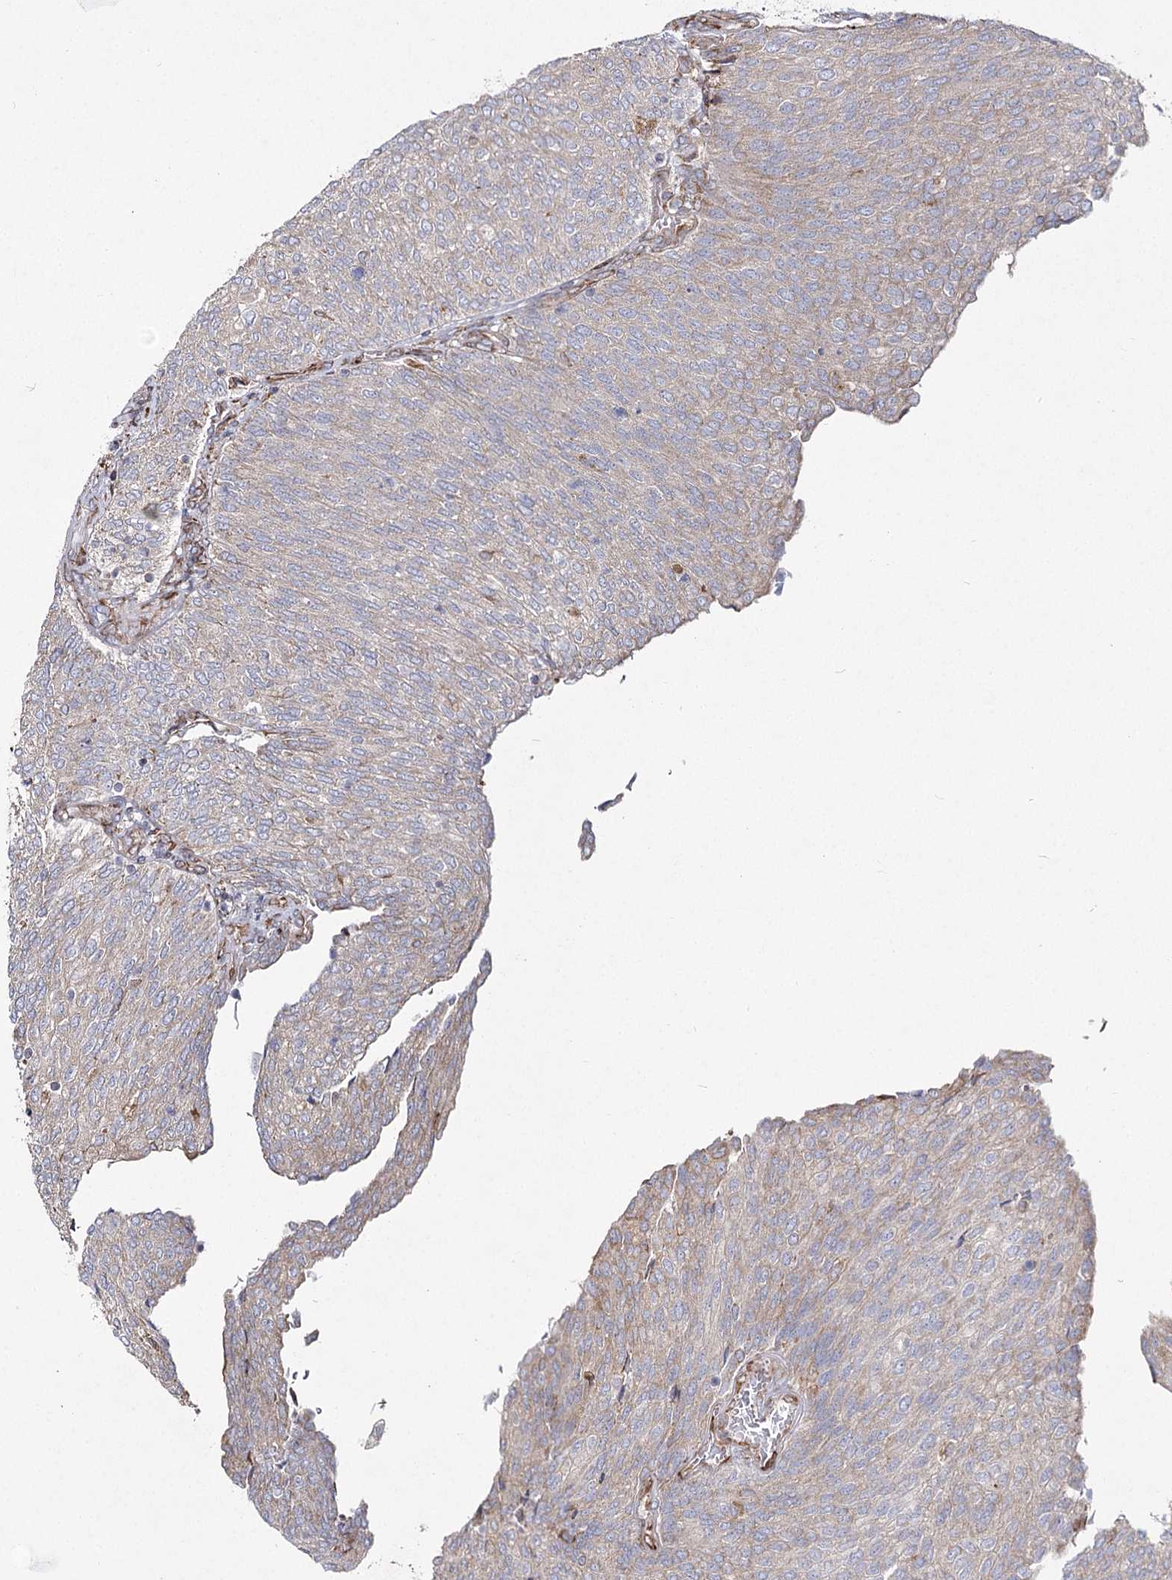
{"staining": {"intensity": "weak", "quantity": "25%-75%", "location": "cytoplasmic/membranous"}, "tissue": "urothelial cancer", "cell_type": "Tumor cells", "image_type": "cancer", "snomed": [{"axis": "morphology", "description": "Urothelial carcinoma, Low grade"}, {"axis": "topography", "description": "Urinary bladder"}], "caption": "There is low levels of weak cytoplasmic/membranous staining in tumor cells of urothelial cancer, as demonstrated by immunohistochemical staining (brown color).", "gene": "NHLRC2", "patient": {"sex": "female", "age": 79}}